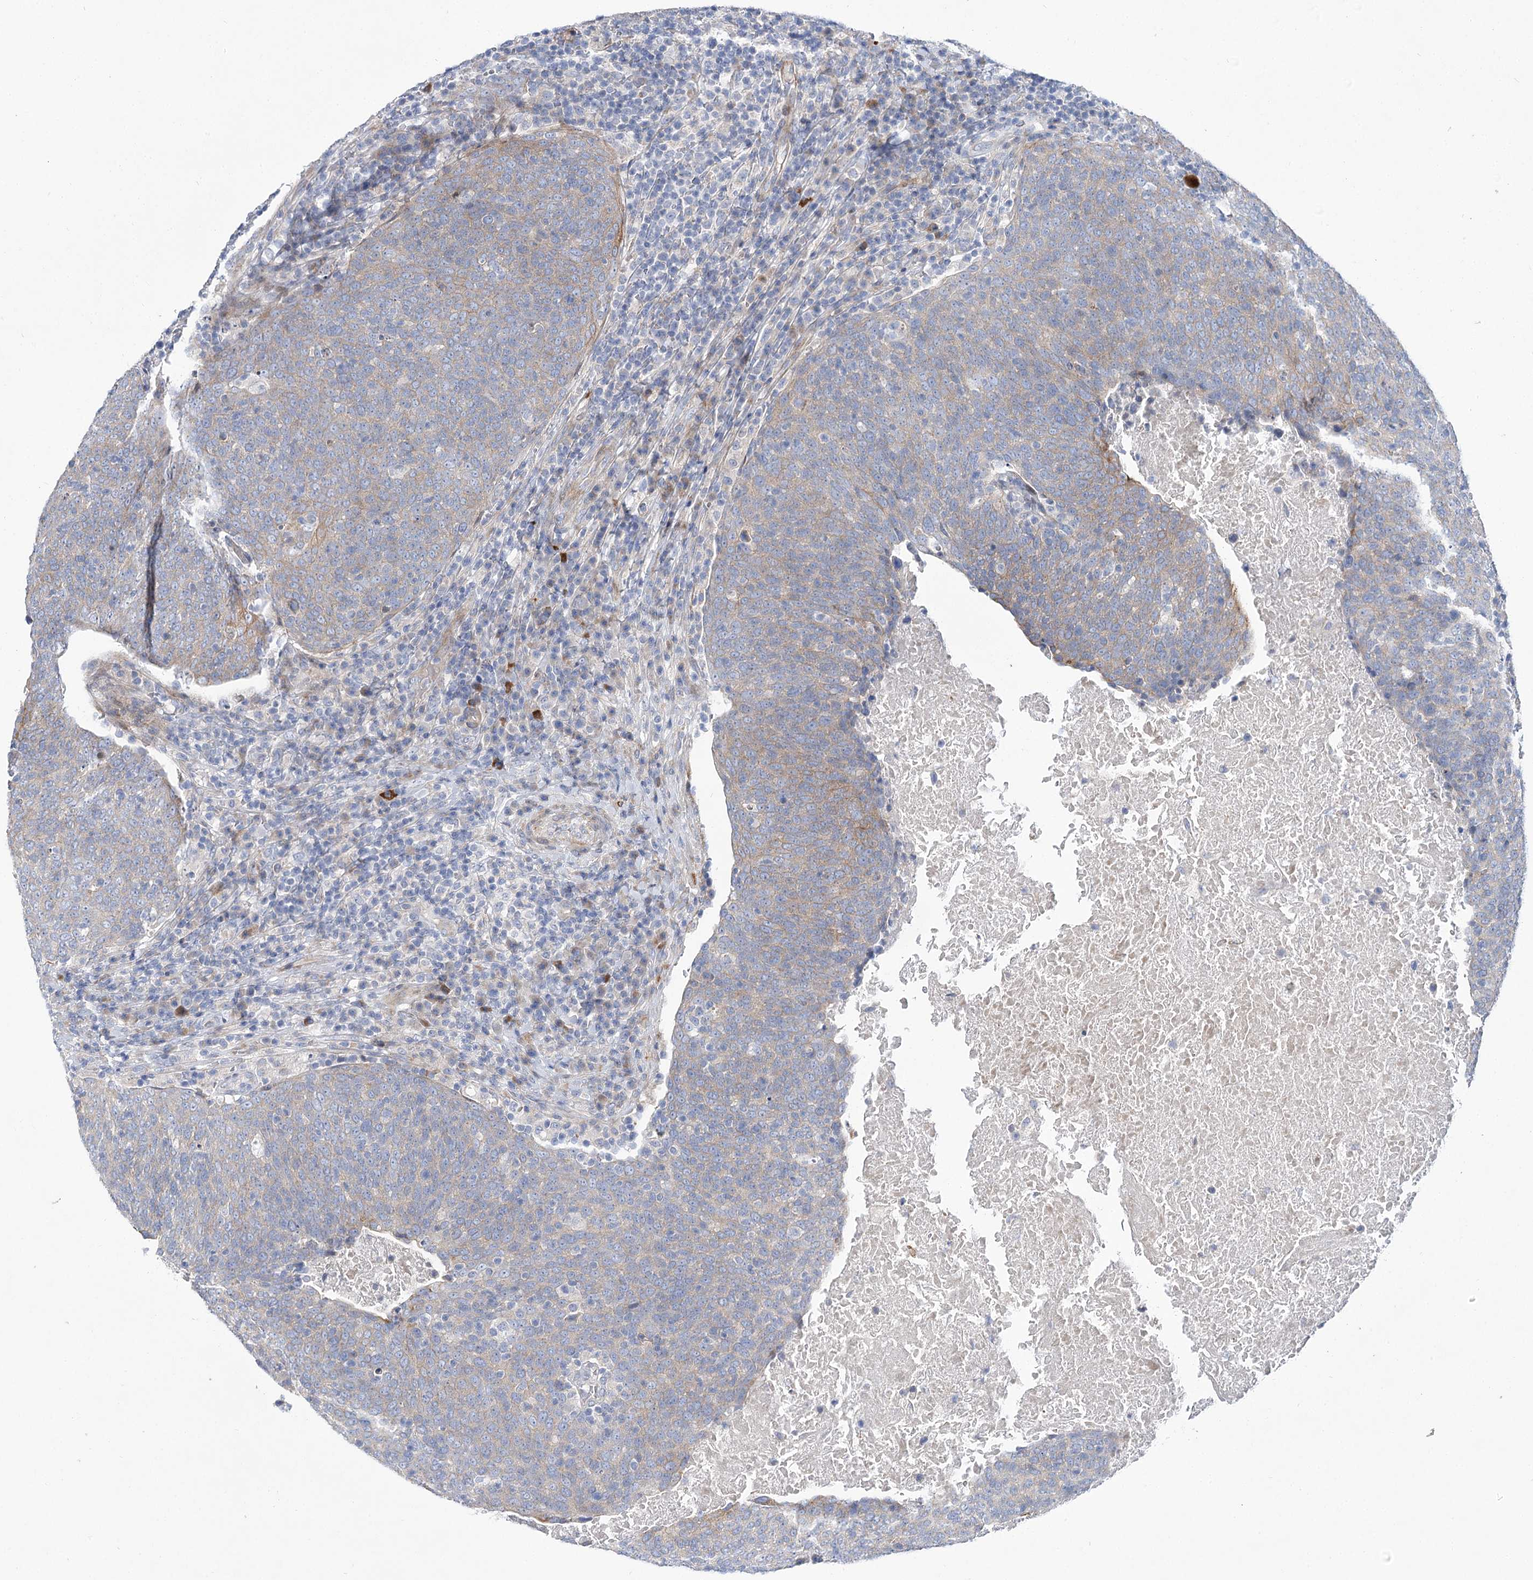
{"staining": {"intensity": "moderate", "quantity": "<25%", "location": "cytoplasmic/membranous"}, "tissue": "head and neck cancer", "cell_type": "Tumor cells", "image_type": "cancer", "snomed": [{"axis": "morphology", "description": "Squamous cell carcinoma, NOS"}, {"axis": "morphology", "description": "Squamous cell carcinoma, metastatic, NOS"}, {"axis": "topography", "description": "Lymph node"}, {"axis": "topography", "description": "Head-Neck"}], "caption": "A high-resolution micrograph shows IHC staining of head and neck cancer, which reveals moderate cytoplasmic/membranous expression in about <25% of tumor cells.", "gene": "ARHGAP32", "patient": {"sex": "male", "age": 62}}